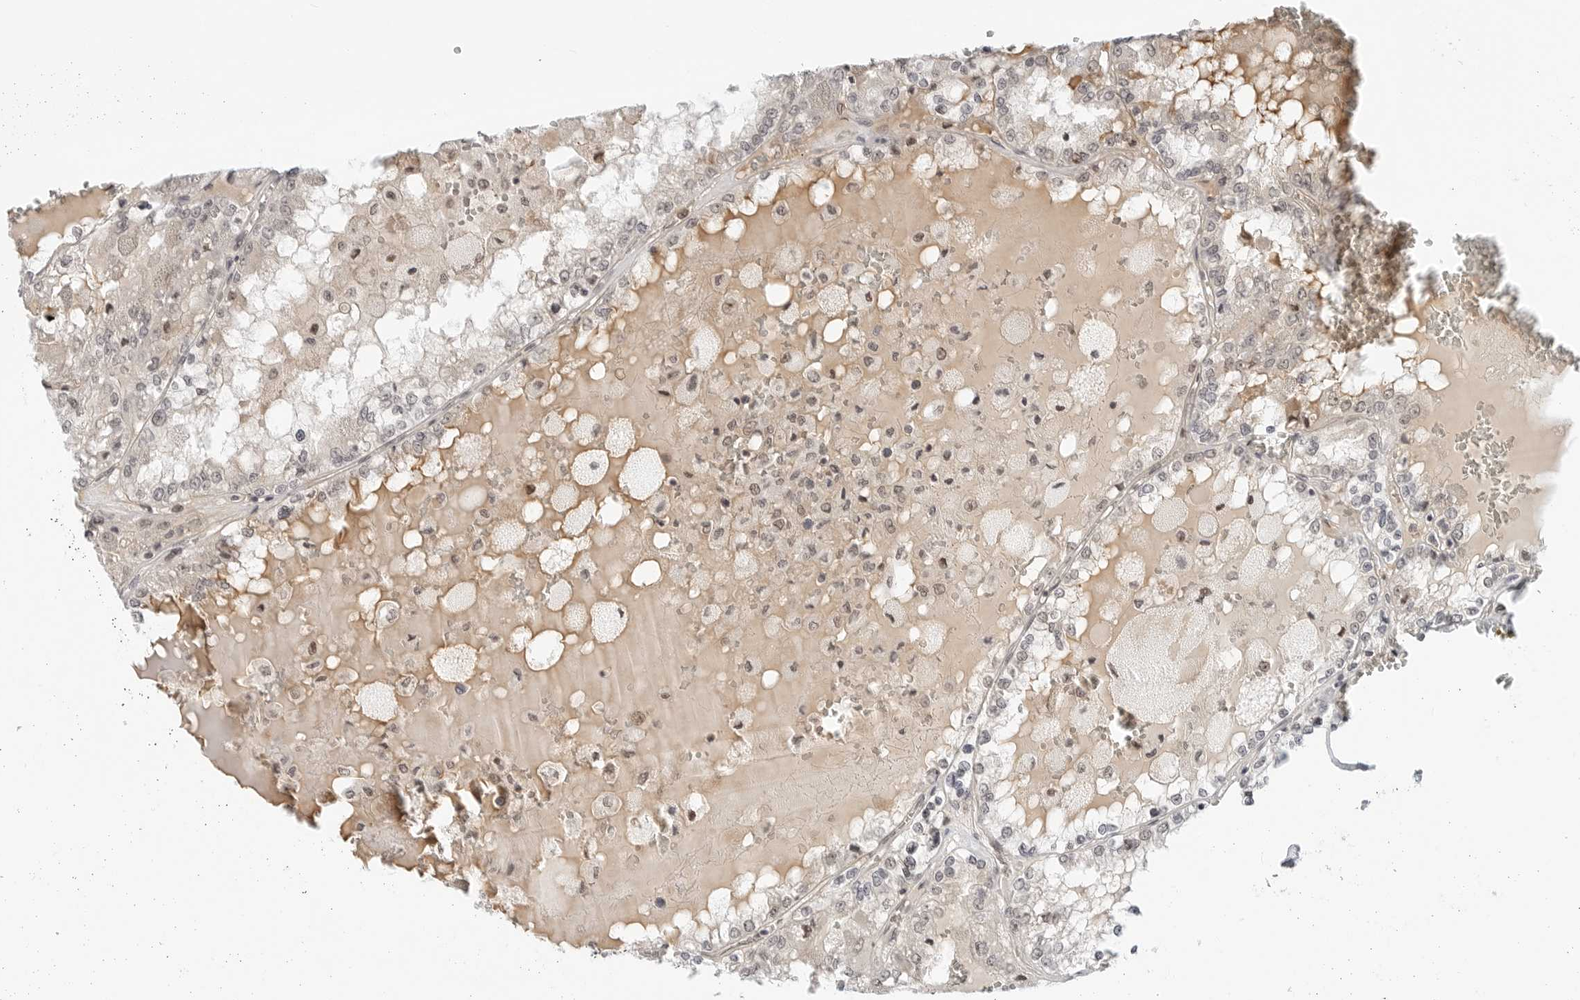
{"staining": {"intensity": "weak", "quantity": "<25%", "location": "nuclear"}, "tissue": "renal cancer", "cell_type": "Tumor cells", "image_type": "cancer", "snomed": [{"axis": "morphology", "description": "Adenocarcinoma, NOS"}, {"axis": "topography", "description": "Kidney"}], "caption": "This micrograph is of adenocarcinoma (renal) stained with immunohistochemistry (IHC) to label a protein in brown with the nuclei are counter-stained blue. There is no expression in tumor cells. (DAB immunohistochemistry (IHC), high magnification).", "gene": "TSEN2", "patient": {"sex": "female", "age": 56}}